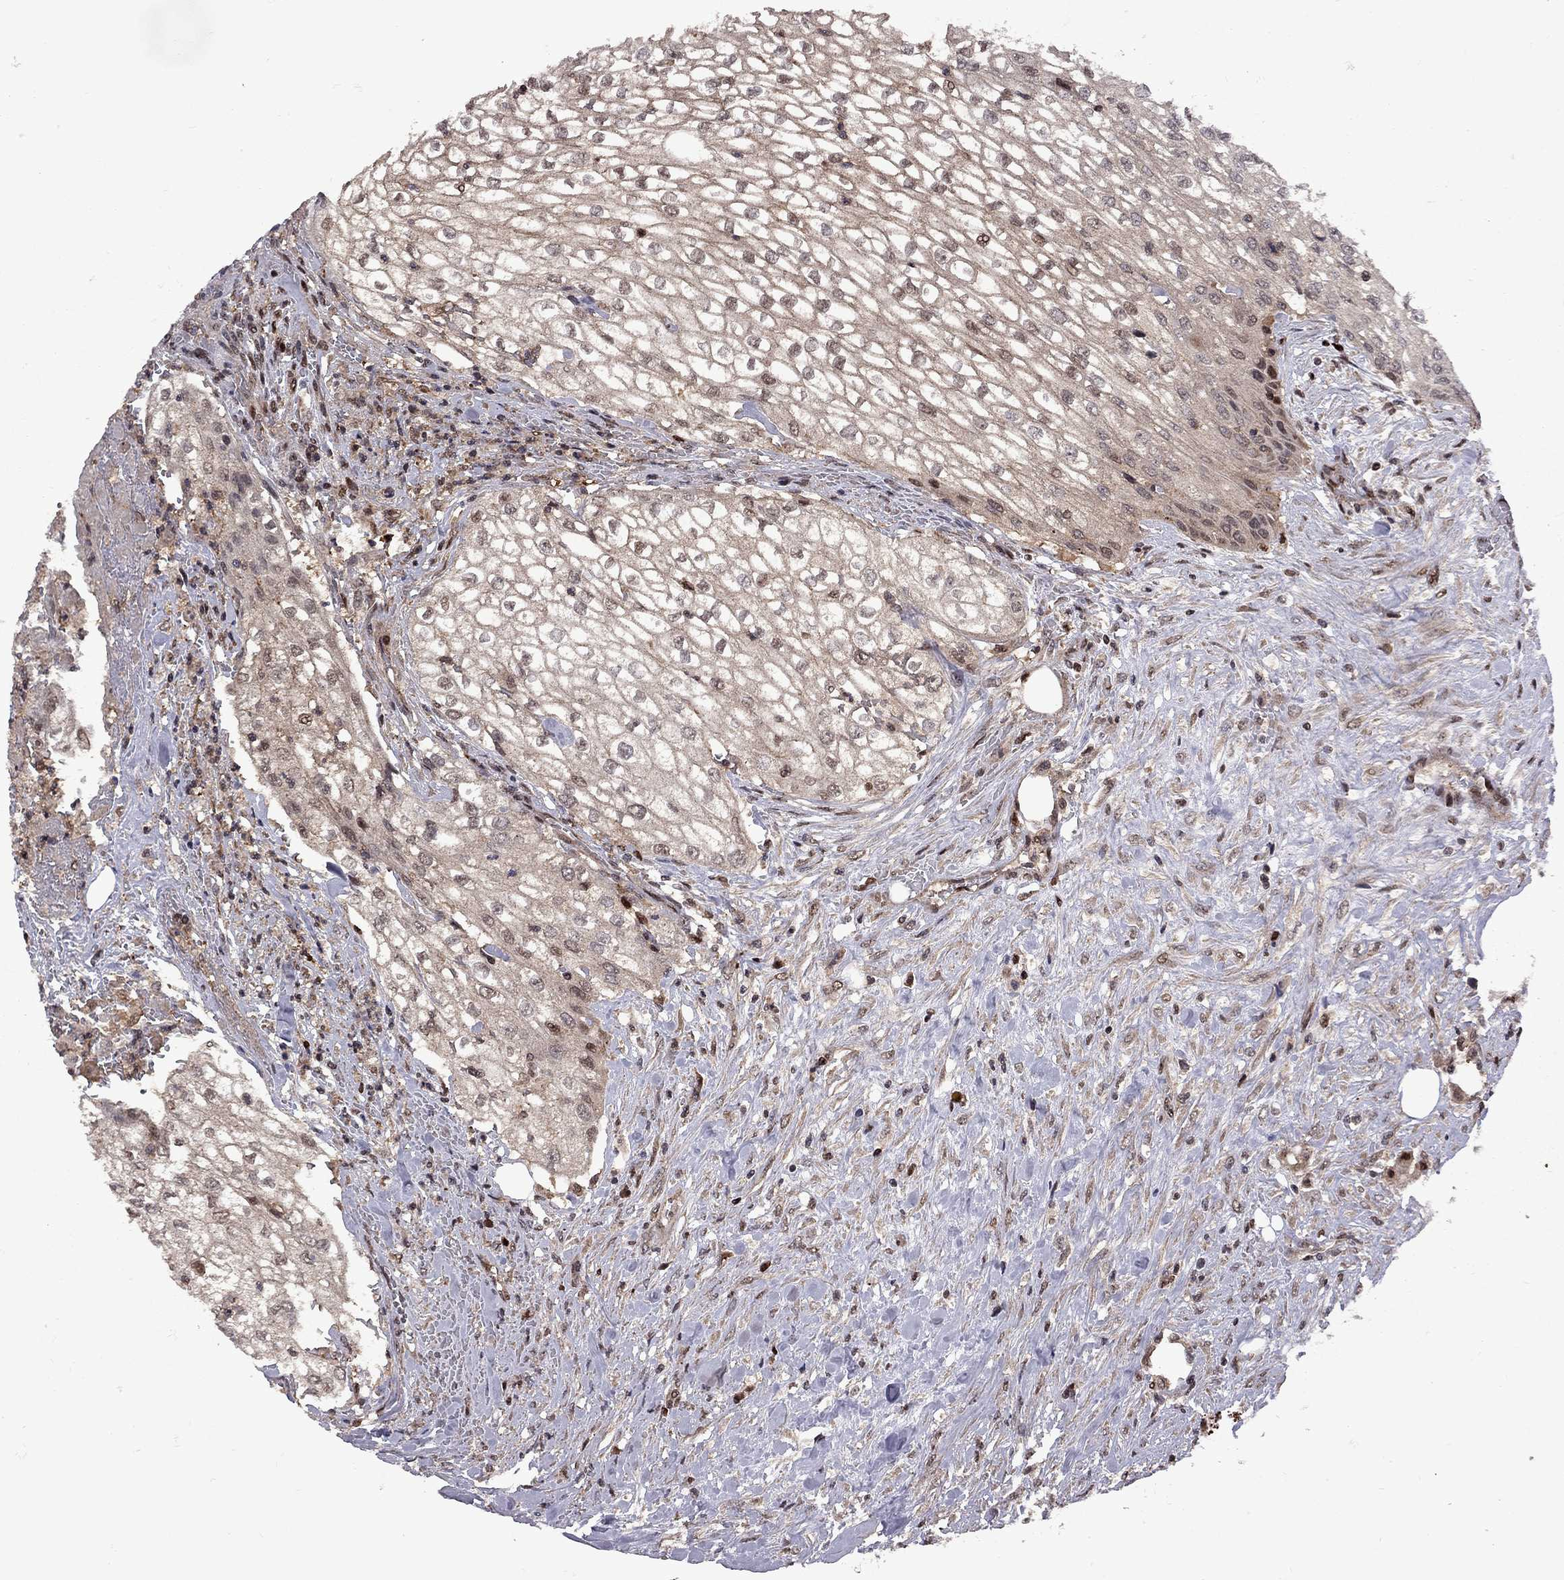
{"staining": {"intensity": "moderate", "quantity": "25%-75%", "location": "cytoplasmic/membranous,nuclear"}, "tissue": "urothelial cancer", "cell_type": "Tumor cells", "image_type": "cancer", "snomed": [{"axis": "morphology", "description": "Urothelial carcinoma, High grade"}, {"axis": "topography", "description": "Urinary bladder"}], "caption": "Moderate cytoplasmic/membranous and nuclear protein staining is present in about 25%-75% of tumor cells in urothelial cancer.", "gene": "IPP", "patient": {"sex": "male", "age": 62}}